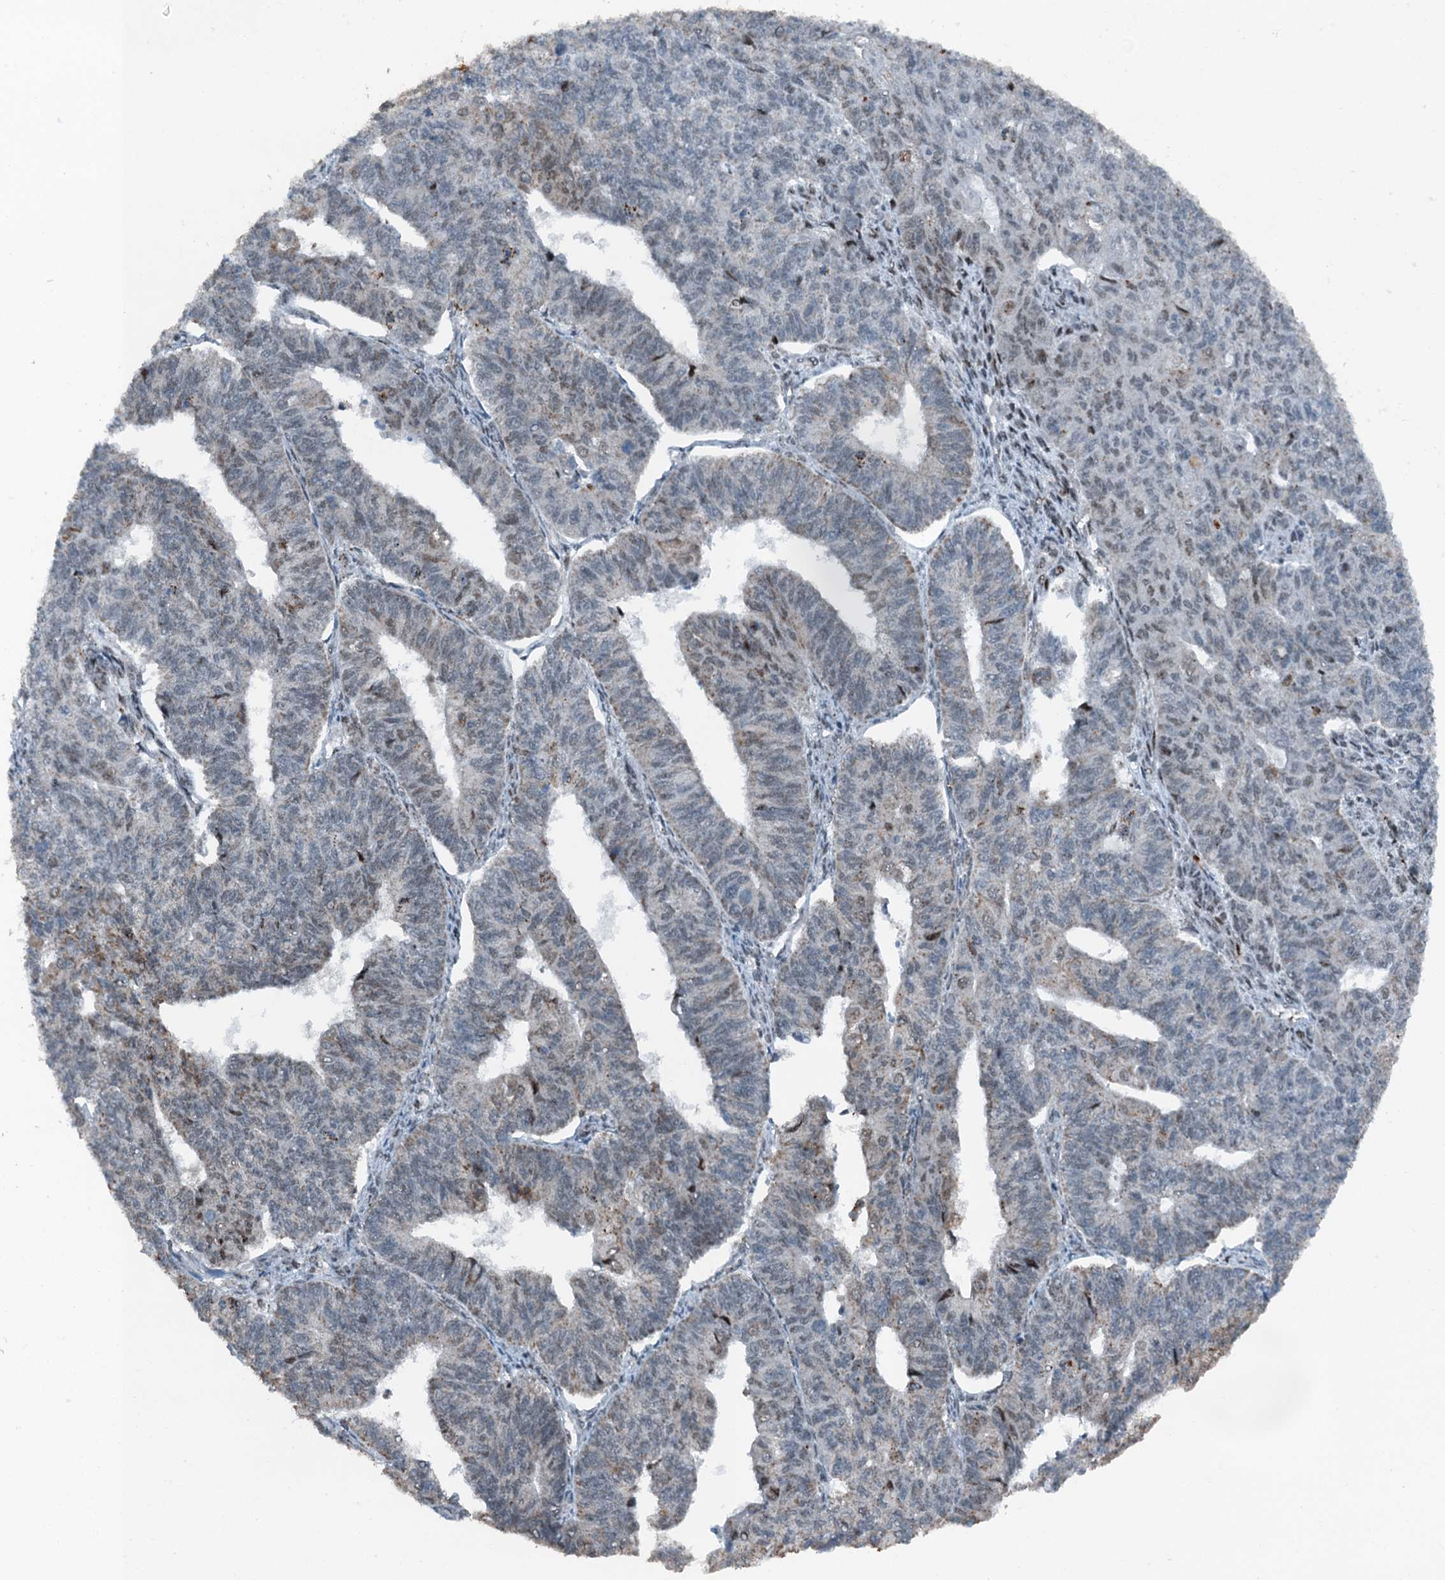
{"staining": {"intensity": "negative", "quantity": "none", "location": "none"}, "tissue": "endometrial cancer", "cell_type": "Tumor cells", "image_type": "cancer", "snomed": [{"axis": "morphology", "description": "Adenocarcinoma, NOS"}, {"axis": "topography", "description": "Endometrium"}], "caption": "The immunohistochemistry image has no significant positivity in tumor cells of endometrial adenocarcinoma tissue.", "gene": "BMERB1", "patient": {"sex": "female", "age": 32}}